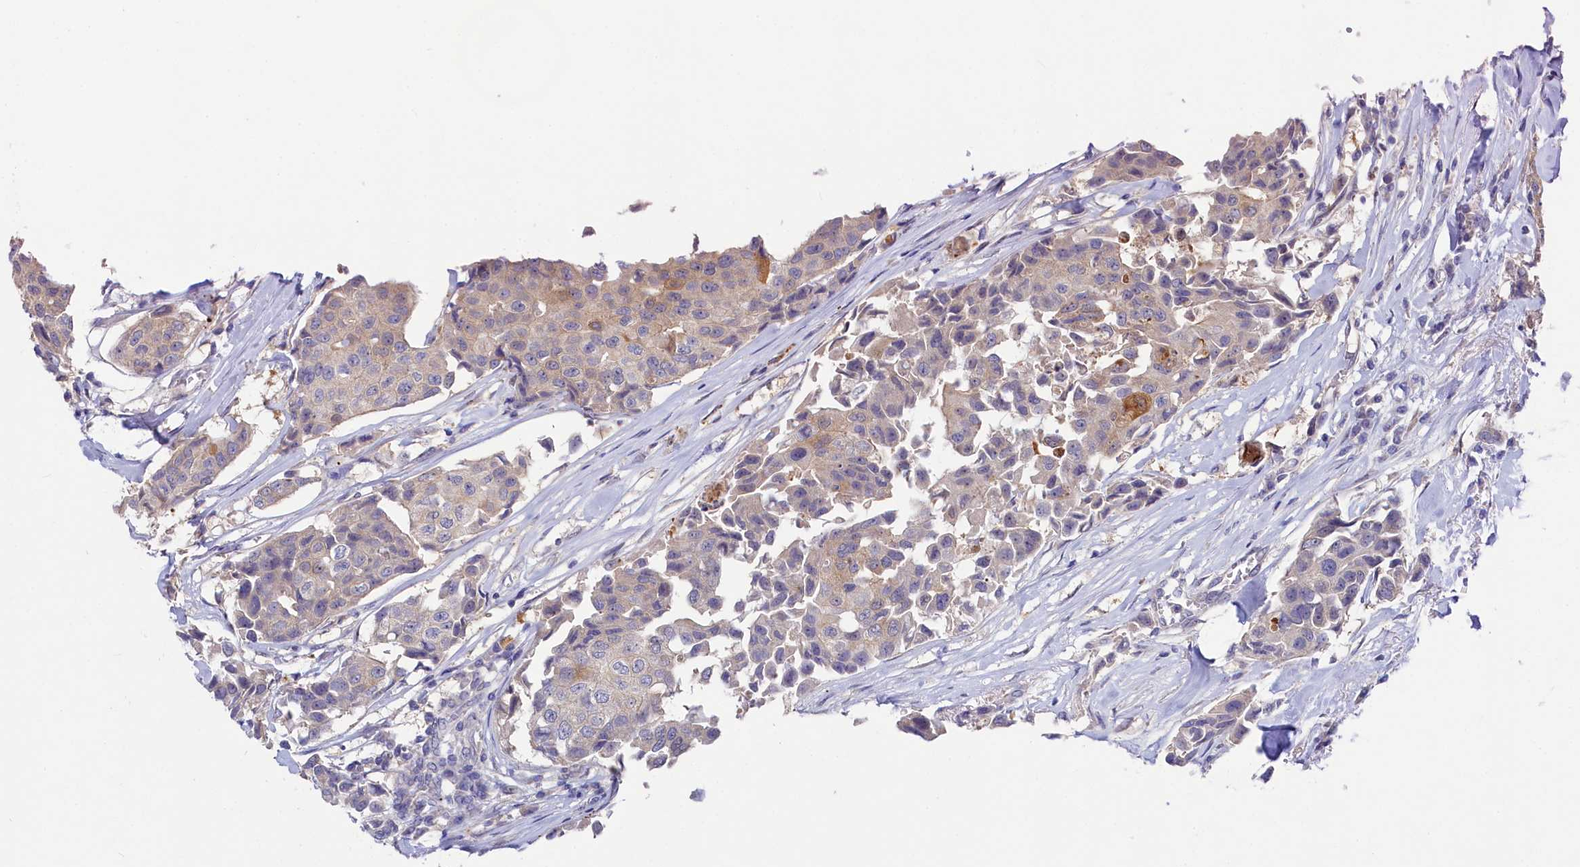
{"staining": {"intensity": "weak", "quantity": "25%-75%", "location": "cytoplasmic/membranous"}, "tissue": "breast cancer", "cell_type": "Tumor cells", "image_type": "cancer", "snomed": [{"axis": "morphology", "description": "Duct carcinoma"}, {"axis": "topography", "description": "Breast"}], "caption": "Immunohistochemical staining of human breast cancer displays weak cytoplasmic/membranous protein expression in about 25%-75% of tumor cells. (brown staining indicates protein expression, while blue staining denotes nuclei).", "gene": "ASTE1", "patient": {"sex": "female", "age": 80}}